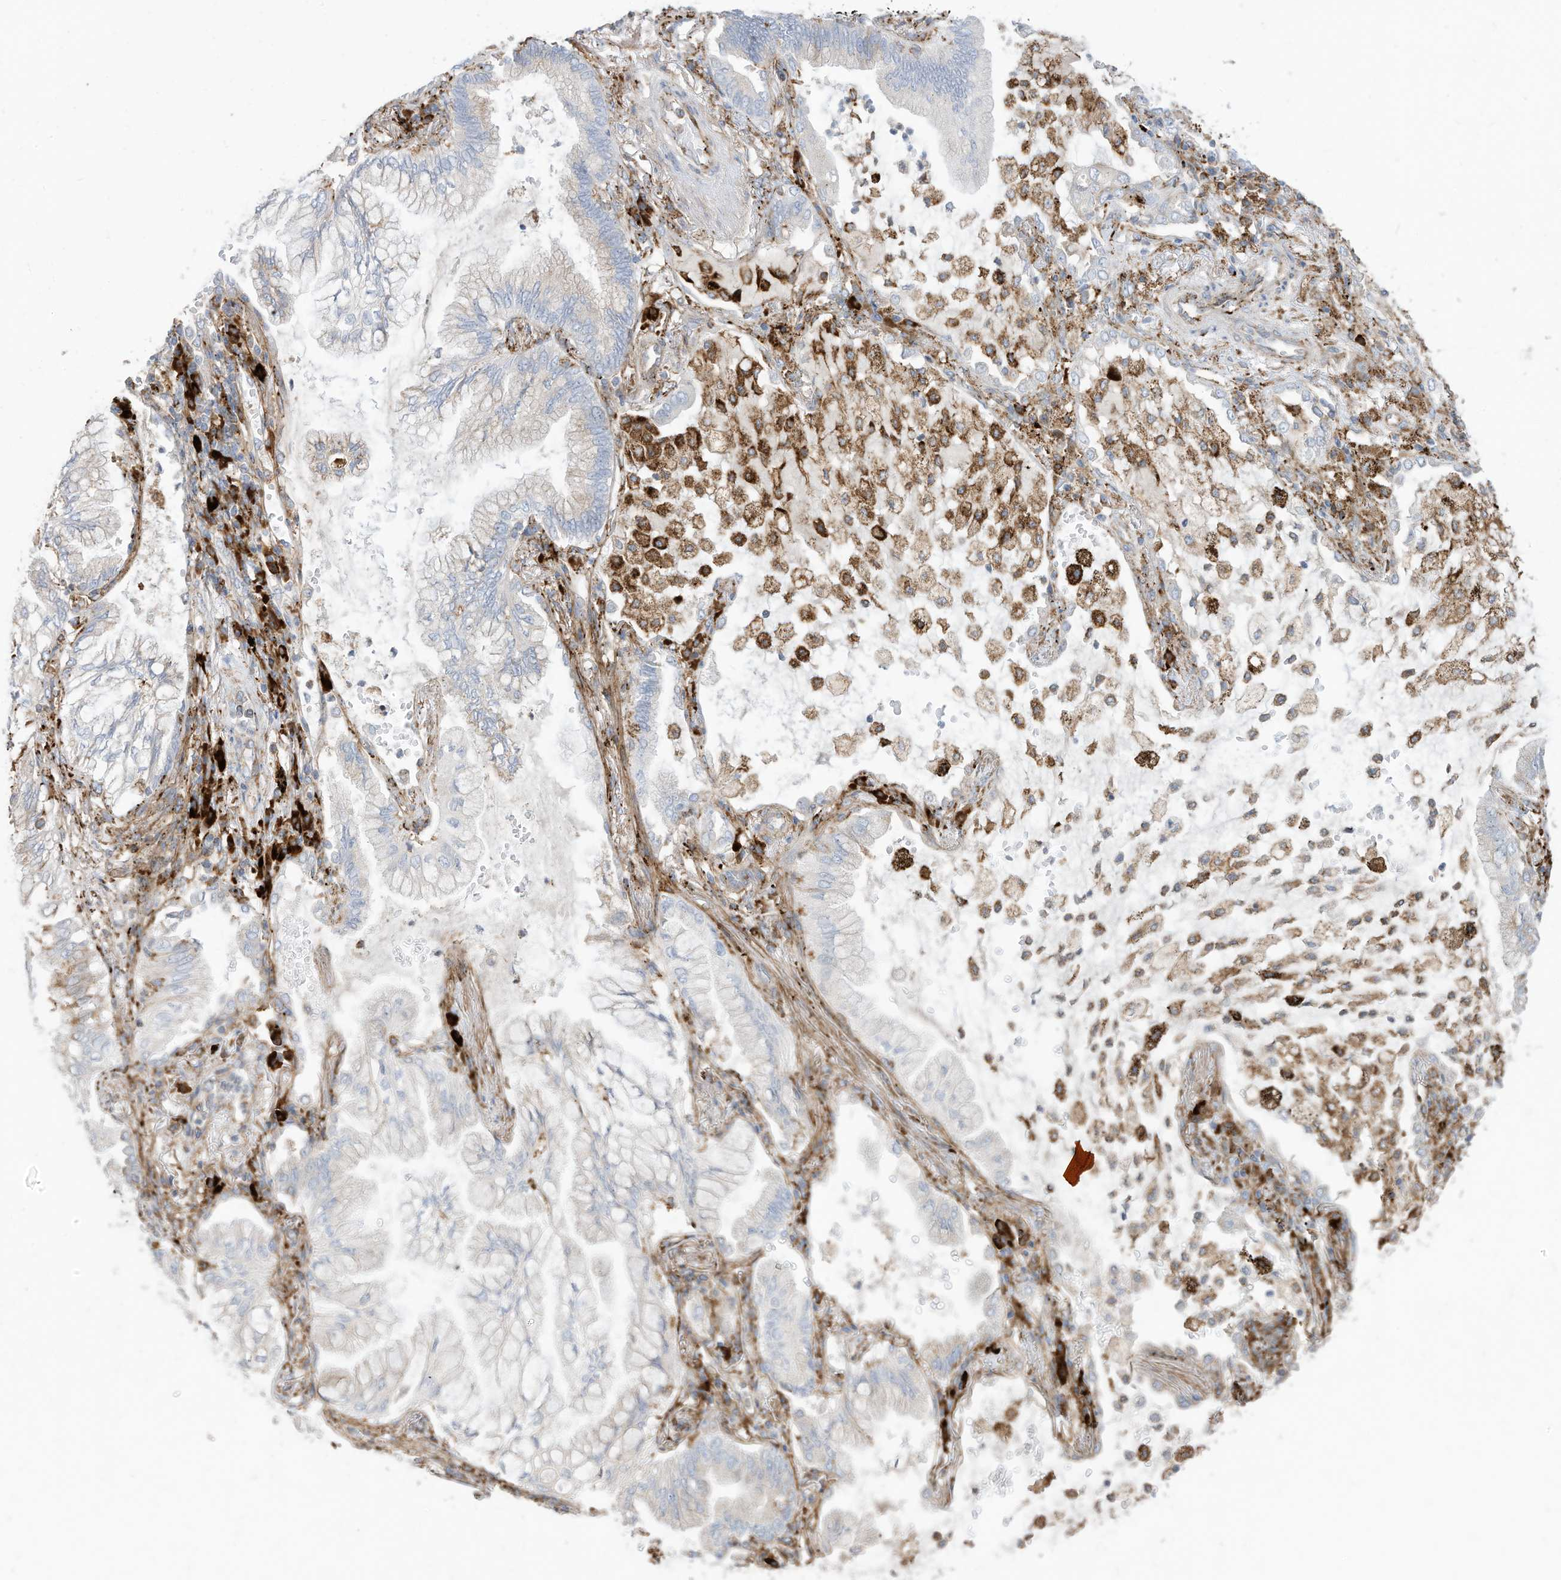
{"staining": {"intensity": "negative", "quantity": "none", "location": "none"}, "tissue": "lung cancer", "cell_type": "Tumor cells", "image_type": "cancer", "snomed": [{"axis": "morphology", "description": "Adenocarcinoma, NOS"}, {"axis": "topography", "description": "Lung"}], "caption": "Lung cancer (adenocarcinoma) was stained to show a protein in brown. There is no significant staining in tumor cells.", "gene": "TRNAU1AP", "patient": {"sex": "female", "age": 70}}